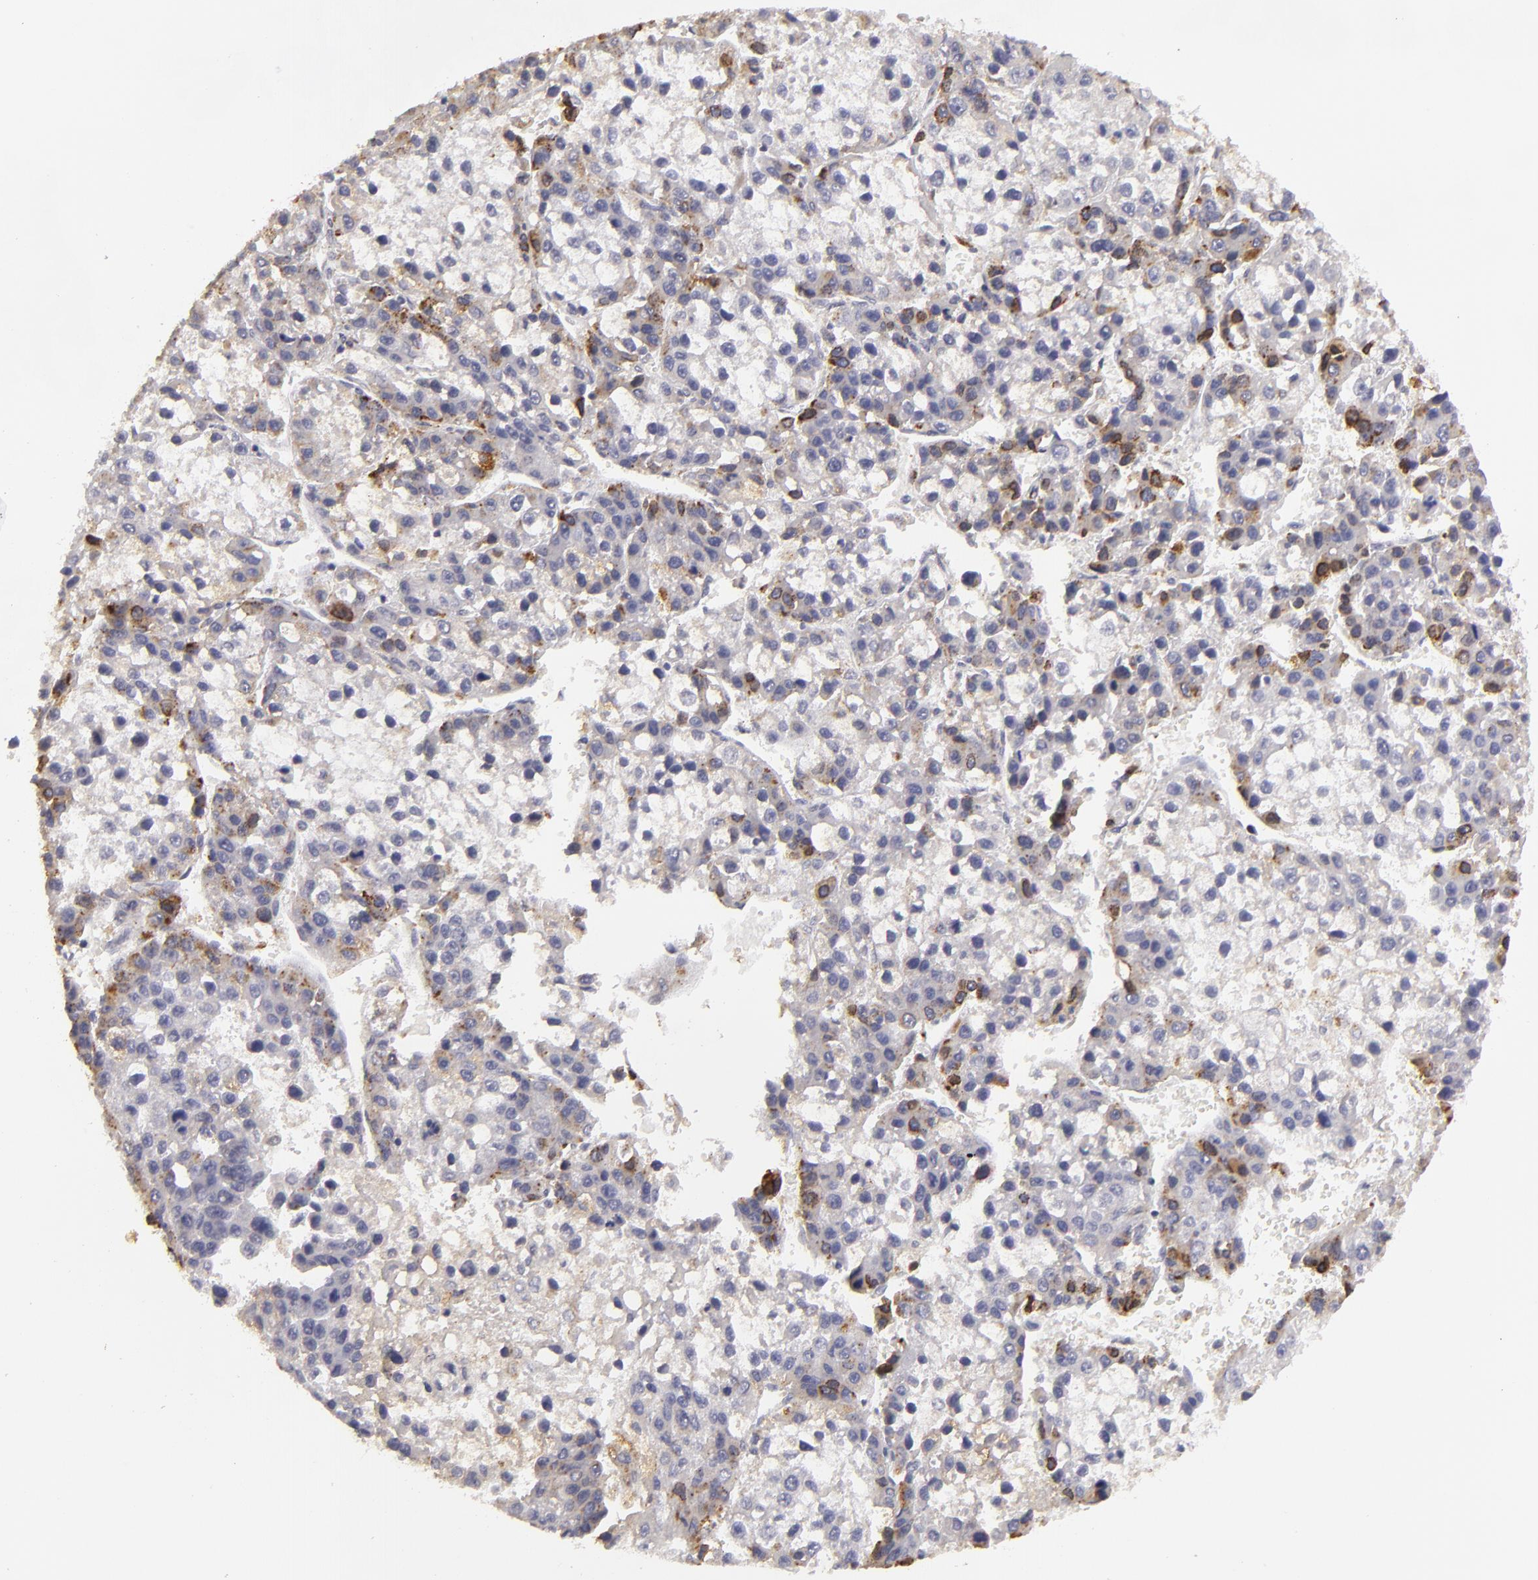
{"staining": {"intensity": "moderate", "quantity": "<25%", "location": "cytoplasmic/membranous"}, "tissue": "liver cancer", "cell_type": "Tumor cells", "image_type": "cancer", "snomed": [{"axis": "morphology", "description": "Carcinoma, Hepatocellular, NOS"}, {"axis": "topography", "description": "Liver"}], "caption": "Immunohistochemistry (IHC) (DAB (3,3'-diaminobenzidine)) staining of liver cancer exhibits moderate cytoplasmic/membranous protein expression in approximately <25% of tumor cells.", "gene": "EFS", "patient": {"sex": "female", "age": 66}}